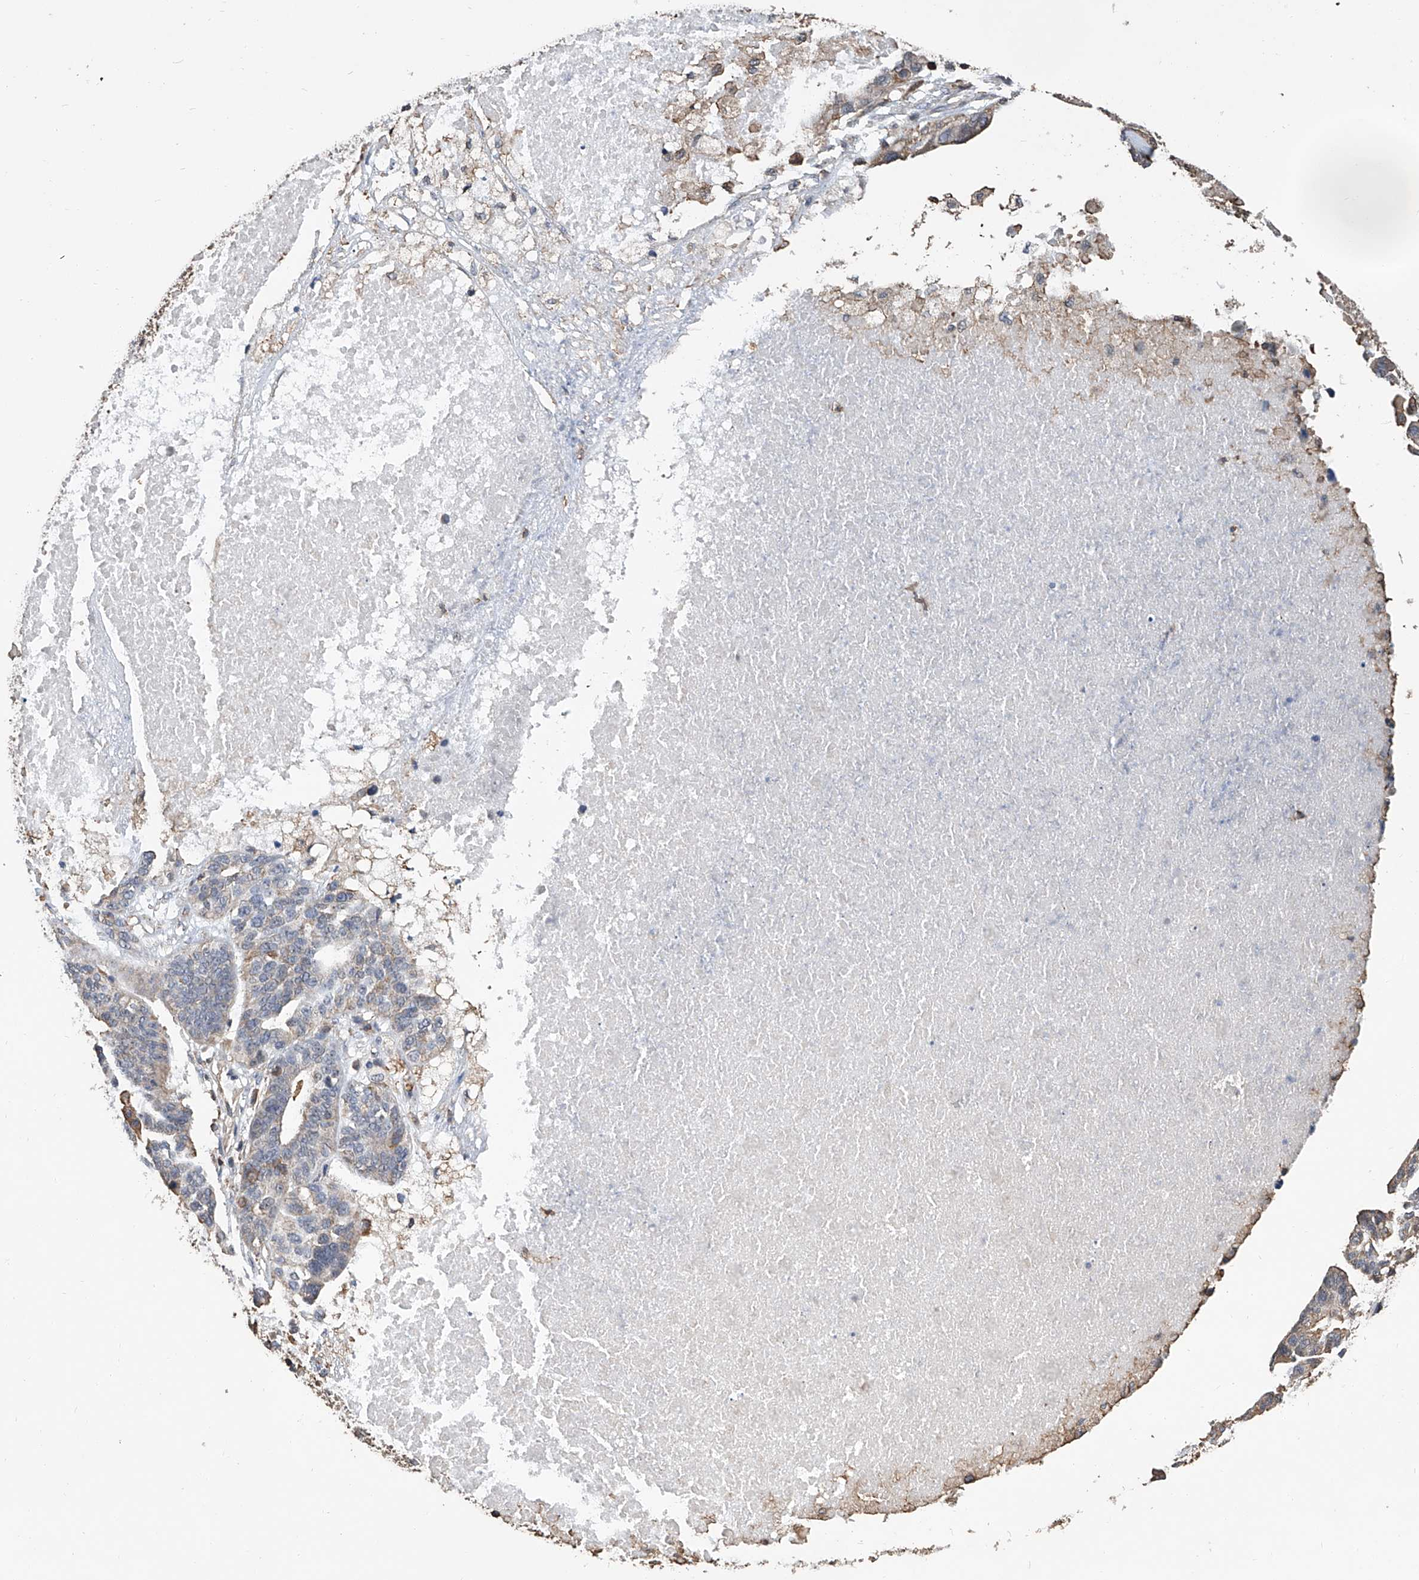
{"staining": {"intensity": "negative", "quantity": "none", "location": "none"}, "tissue": "ovarian cancer", "cell_type": "Tumor cells", "image_type": "cancer", "snomed": [{"axis": "morphology", "description": "Cystadenocarcinoma, serous, NOS"}, {"axis": "topography", "description": "Ovary"}], "caption": "This is an IHC image of ovarian serous cystadenocarcinoma. There is no staining in tumor cells.", "gene": "GPT", "patient": {"sex": "female", "age": 59}}